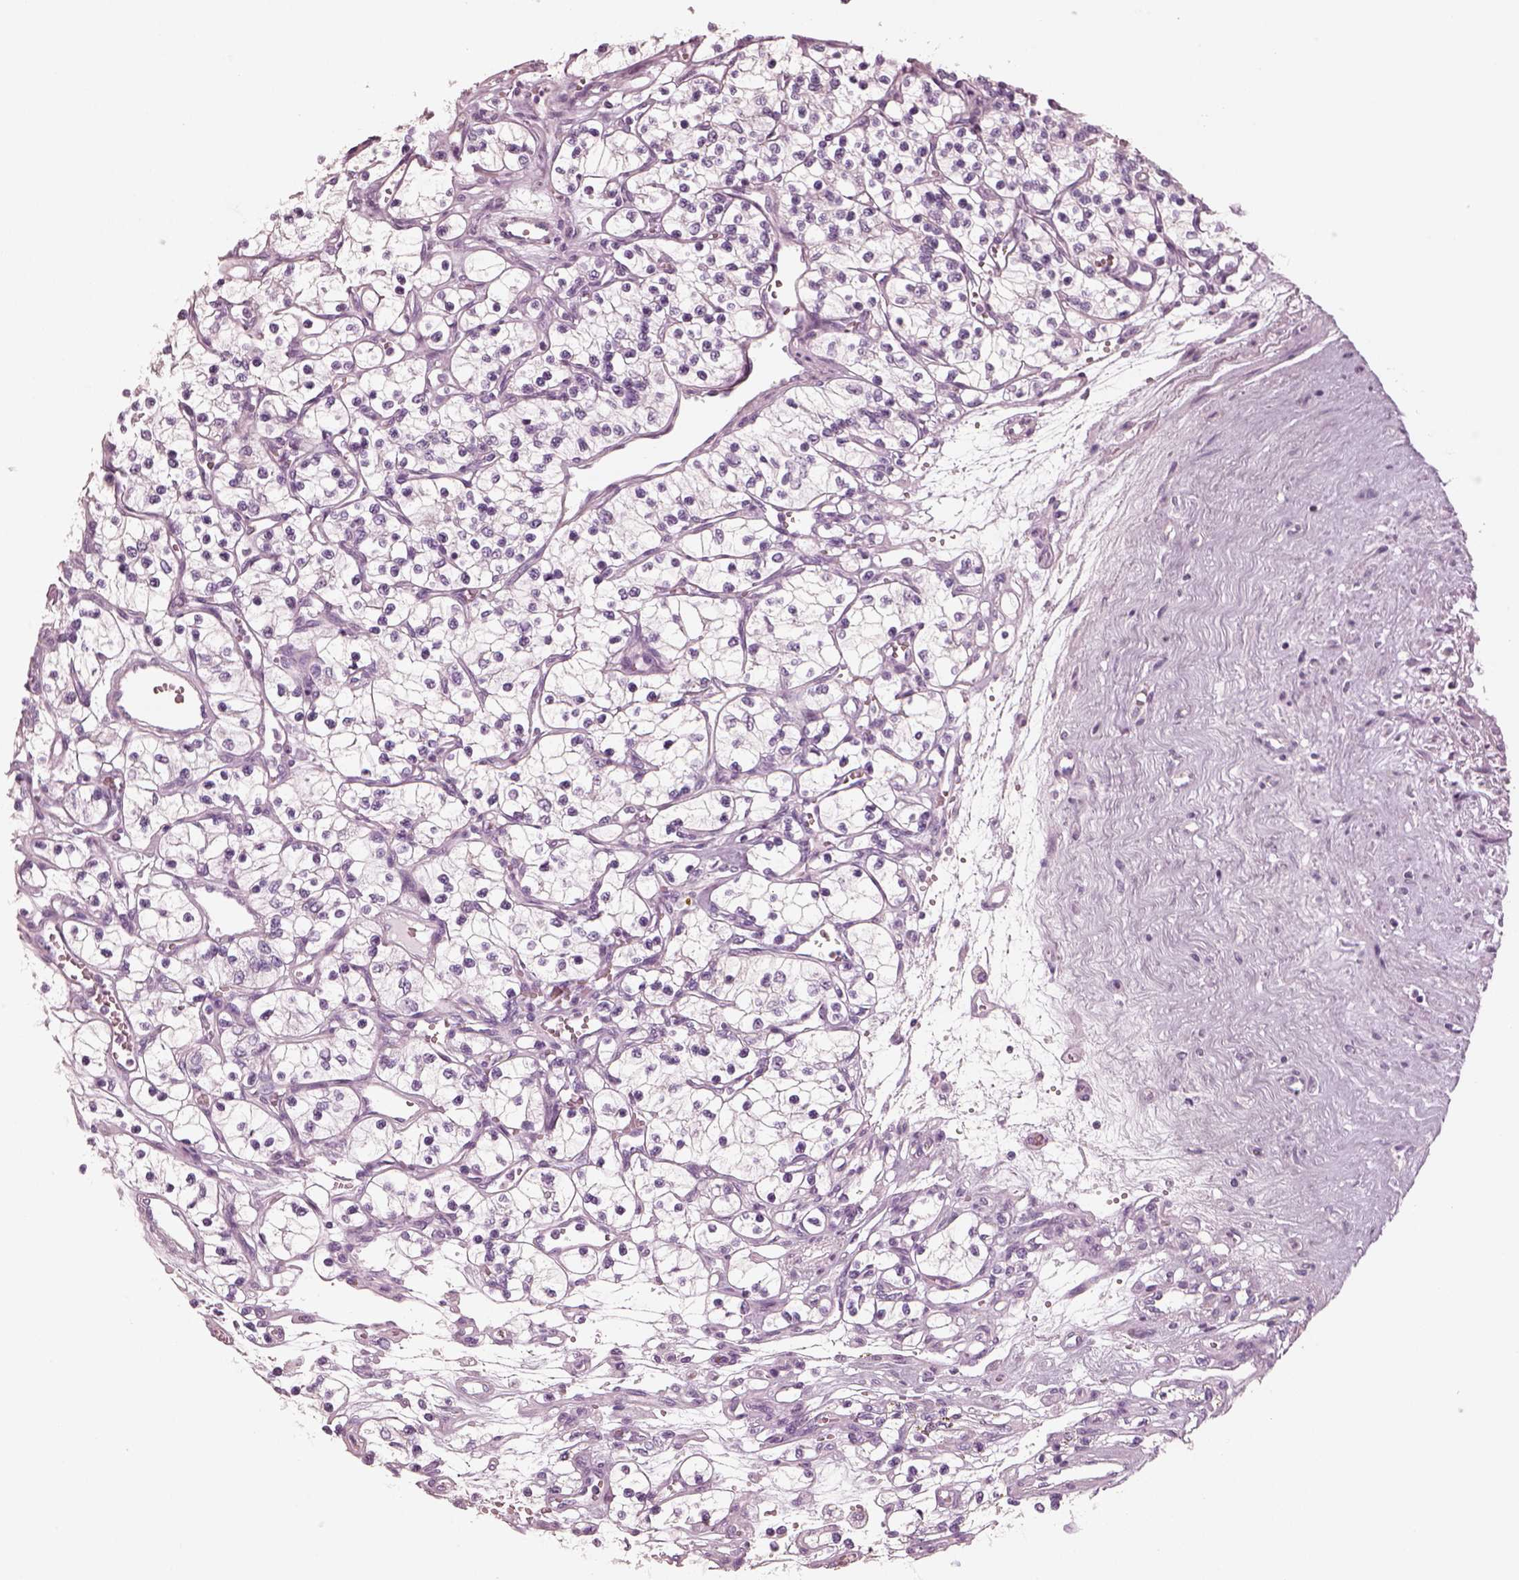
{"staining": {"intensity": "negative", "quantity": "none", "location": "none"}, "tissue": "renal cancer", "cell_type": "Tumor cells", "image_type": "cancer", "snomed": [{"axis": "morphology", "description": "Adenocarcinoma, NOS"}, {"axis": "topography", "description": "Kidney"}], "caption": "Human renal cancer stained for a protein using immunohistochemistry (IHC) exhibits no expression in tumor cells.", "gene": "R3HDML", "patient": {"sex": "female", "age": 69}}